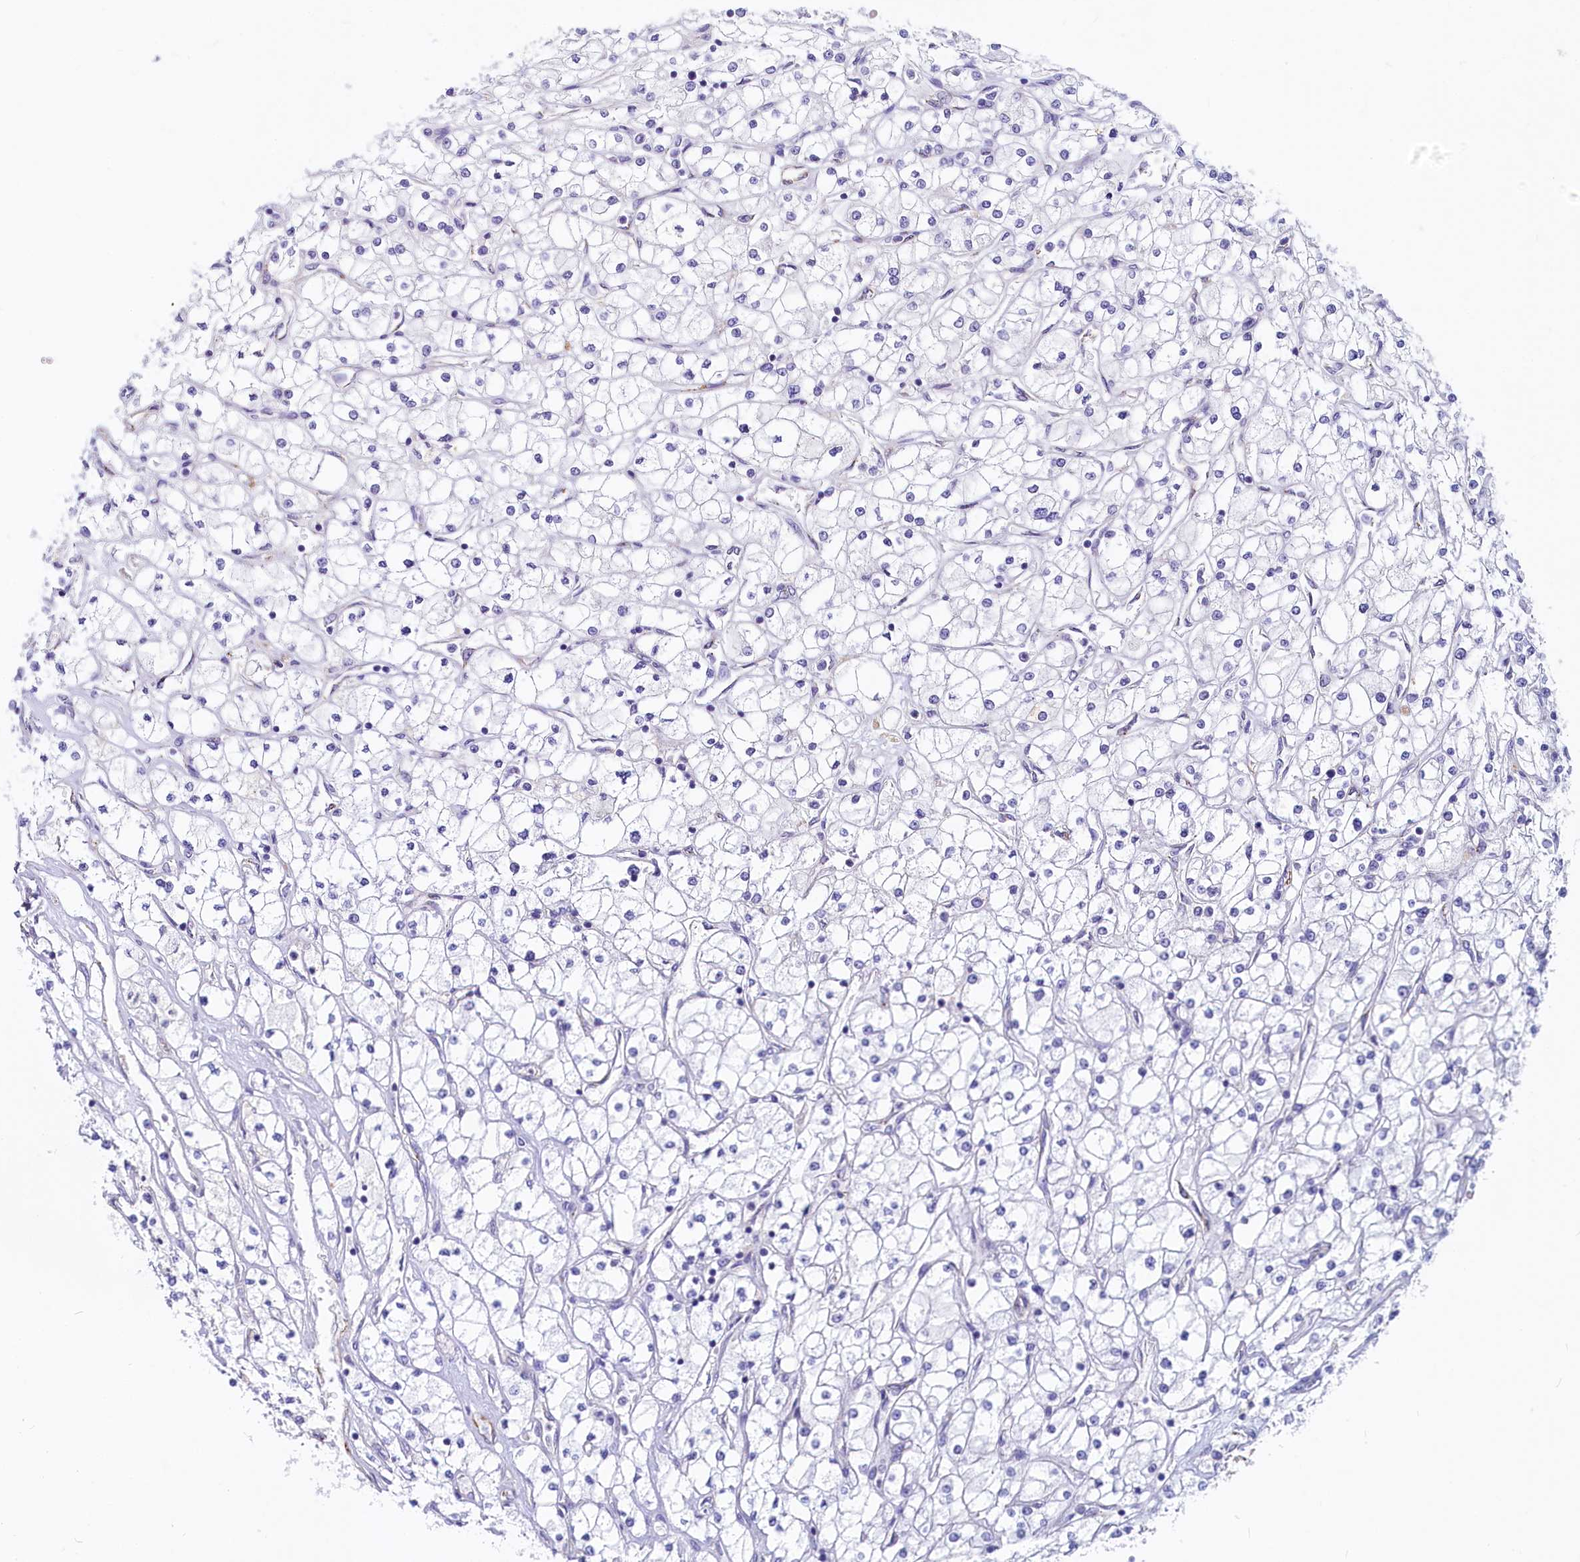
{"staining": {"intensity": "negative", "quantity": "none", "location": "none"}, "tissue": "renal cancer", "cell_type": "Tumor cells", "image_type": "cancer", "snomed": [{"axis": "morphology", "description": "Adenocarcinoma, NOS"}, {"axis": "topography", "description": "Kidney"}], "caption": "This is an IHC histopathology image of human renal adenocarcinoma. There is no expression in tumor cells.", "gene": "INSC", "patient": {"sex": "male", "age": 80}}